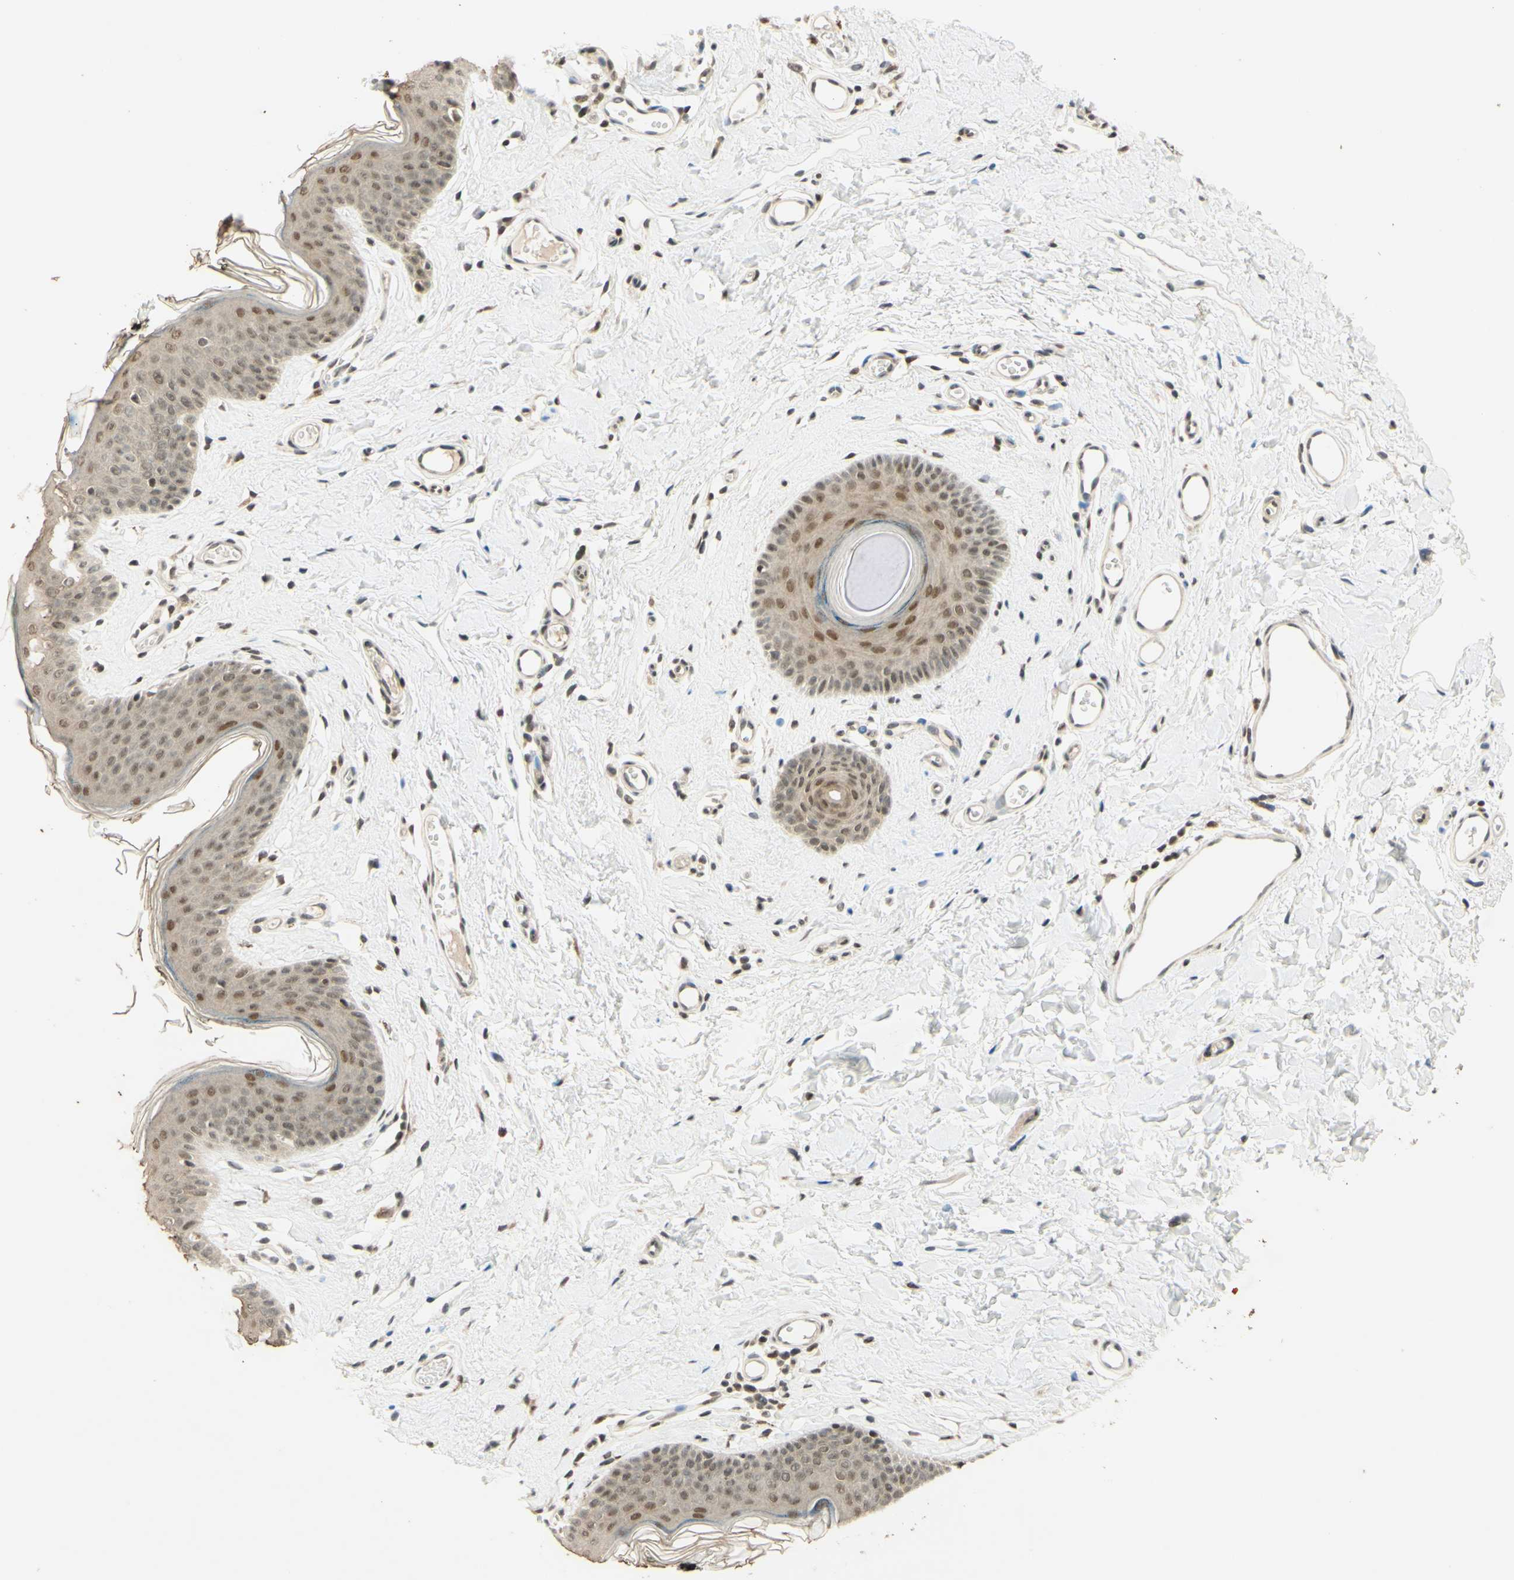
{"staining": {"intensity": "moderate", "quantity": ">75%", "location": "nuclear"}, "tissue": "skin", "cell_type": "Epidermal cells", "image_type": "normal", "snomed": [{"axis": "morphology", "description": "Normal tissue, NOS"}, {"axis": "morphology", "description": "Inflammation, NOS"}, {"axis": "topography", "description": "Vulva"}], "caption": "Protein expression analysis of benign skin shows moderate nuclear positivity in approximately >75% of epidermal cells.", "gene": "SMARCB1", "patient": {"sex": "female", "age": 84}}